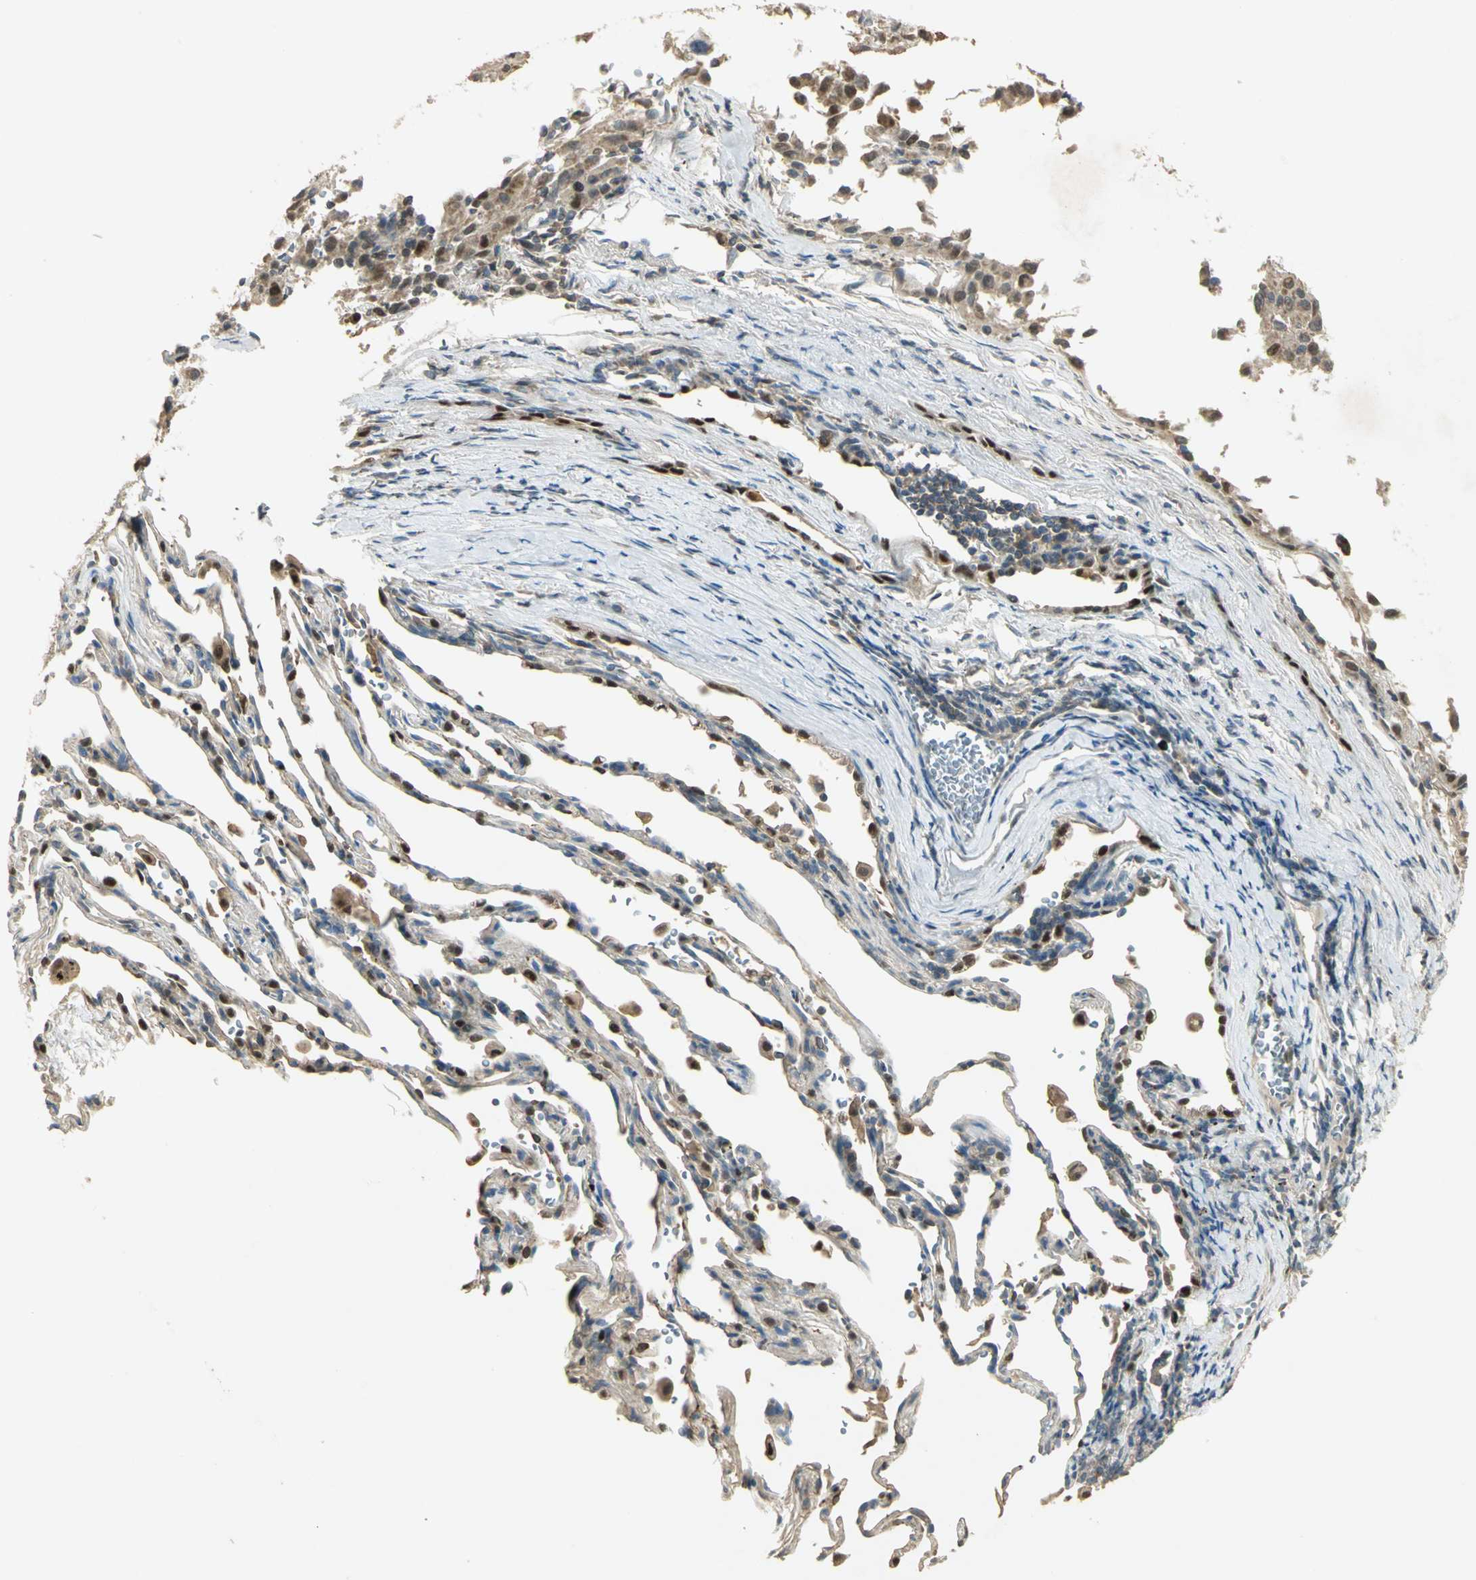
{"staining": {"intensity": "moderate", "quantity": "25%-75%", "location": "cytoplasmic/membranous,nuclear"}, "tissue": "melanoma", "cell_type": "Tumor cells", "image_type": "cancer", "snomed": [{"axis": "morphology", "description": "Malignant melanoma, Metastatic site"}, {"axis": "topography", "description": "Lung"}], "caption": "The histopathology image exhibits a brown stain indicating the presence of a protein in the cytoplasmic/membranous and nuclear of tumor cells in melanoma.", "gene": "BIRC2", "patient": {"sex": "male", "age": 64}}